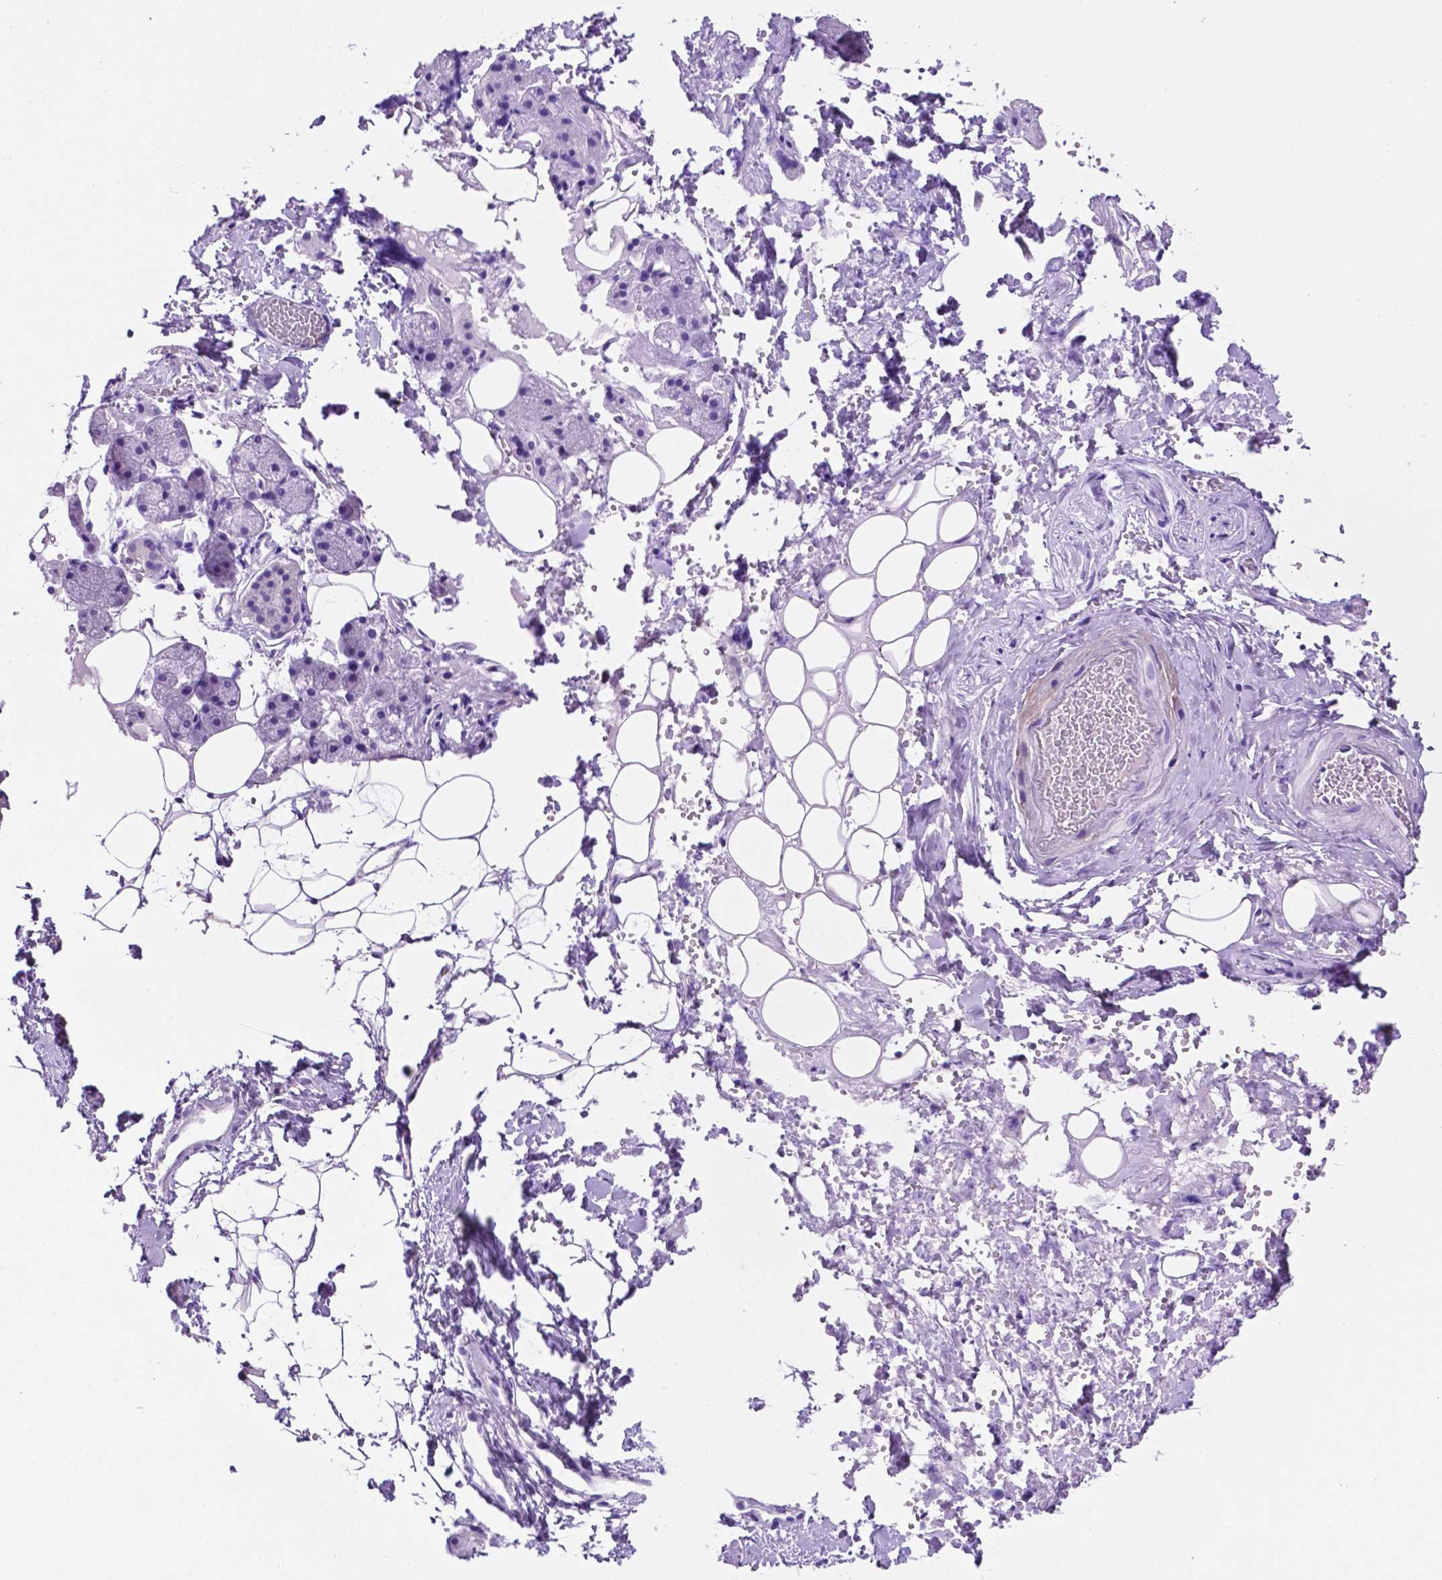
{"staining": {"intensity": "negative", "quantity": "none", "location": "none"}, "tissue": "salivary gland", "cell_type": "Glandular cells", "image_type": "normal", "snomed": [{"axis": "morphology", "description": "Normal tissue, NOS"}, {"axis": "topography", "description": "Salivary gland"}], "caption": "Glandular cells show no significant expression in normal salivary gland.", "gene": "FOXB2", "patient": {"sex": "male", "age": 38}}